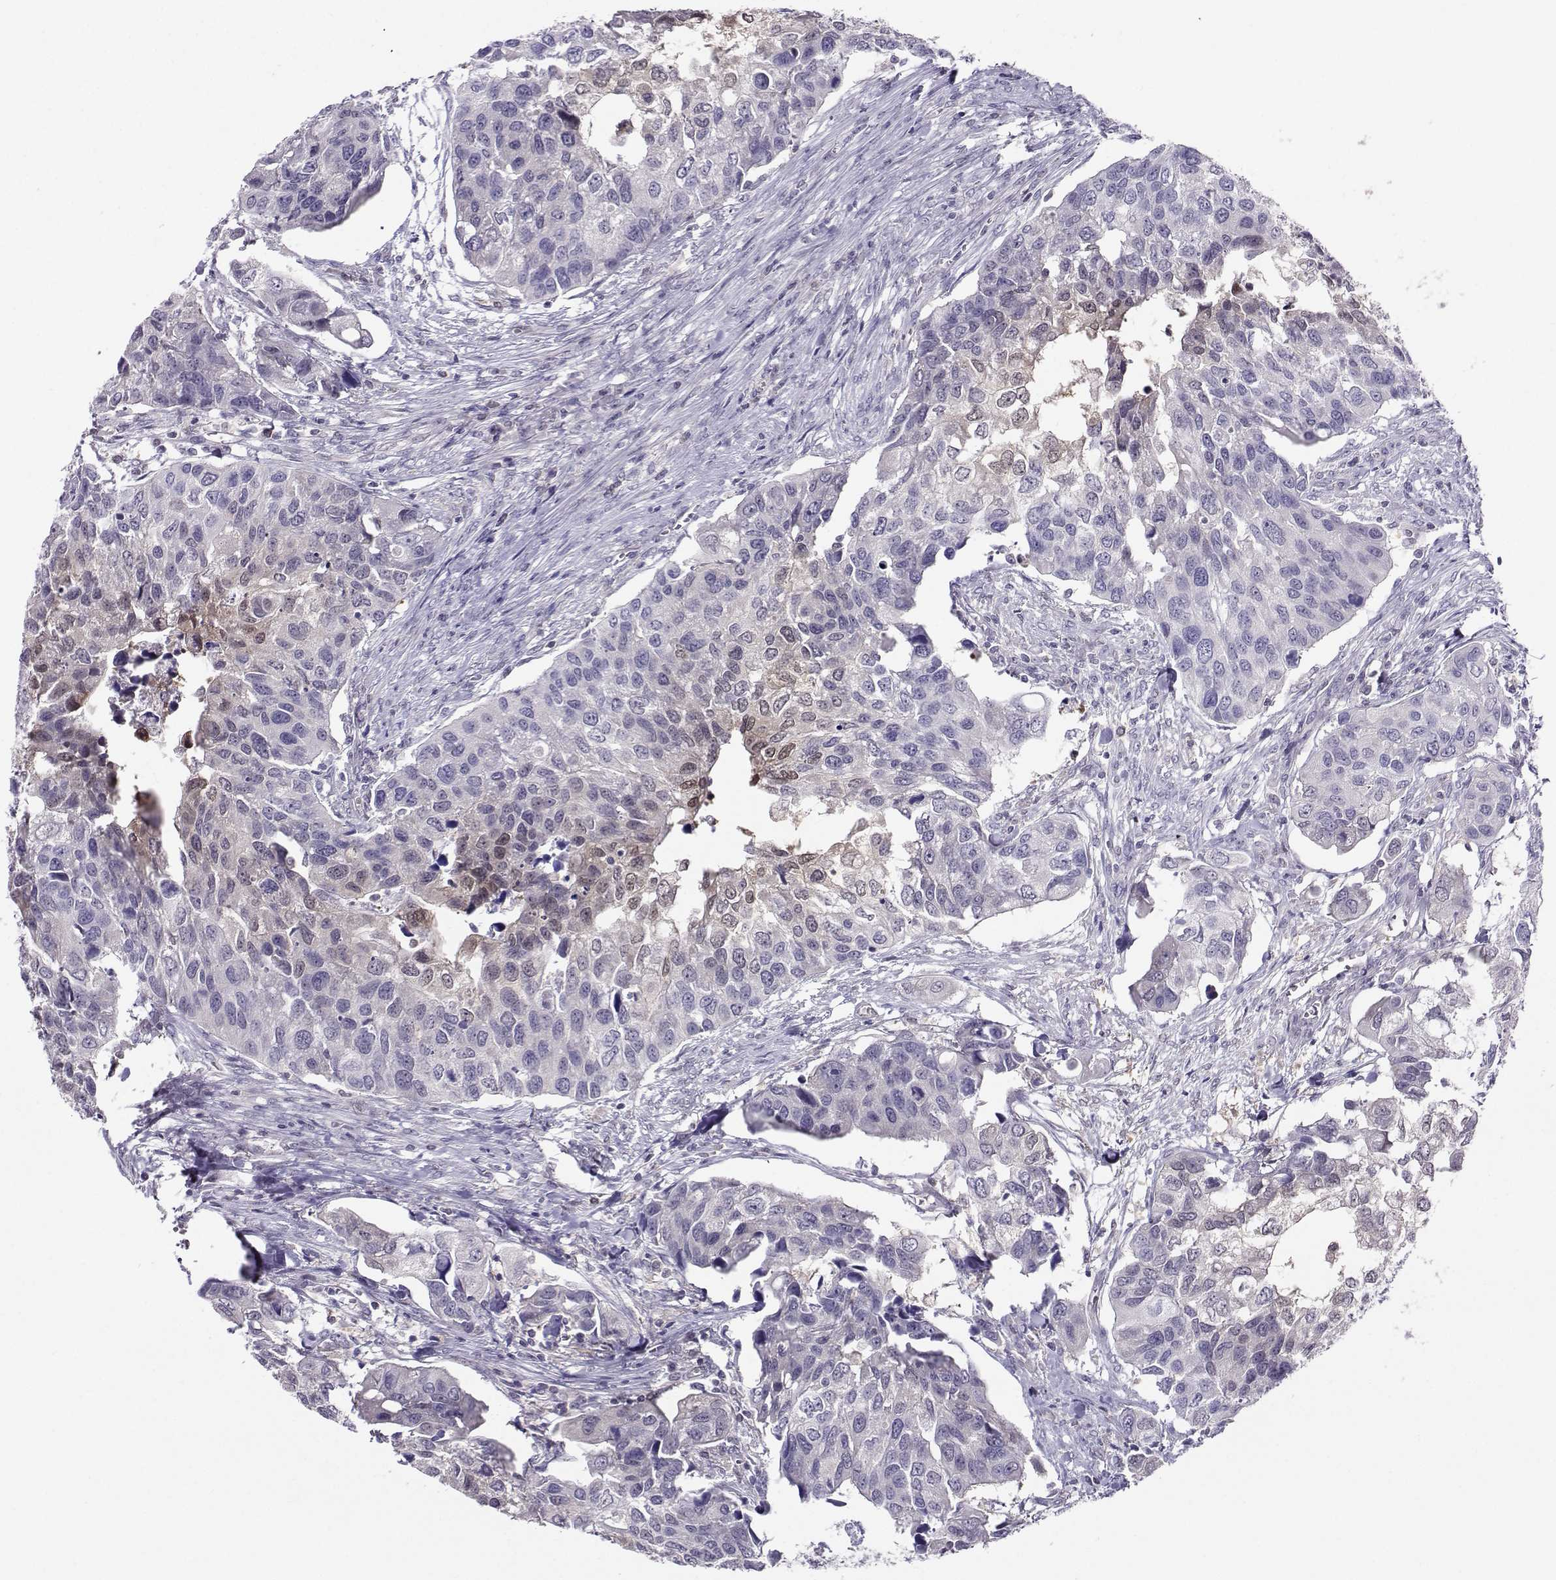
{"staining": {"intensity": "negative", "quantity": "none", "location": "none"}, "tissue": "urothelial cancer", "cell_type": "Tumor cells", "image_type": "cancer", "snomed": [{"axis": "morphology", "description": "Urothelial carcinoma, High grade"}, {"axis": "topography", "description": "Urinary bladder"}], "caption": "Tumor cells are negative for protein expression in human urothelial carcinoma (high-grade).", "gene": "PGK1", "patient": {"sex": "male", "age": 60}}